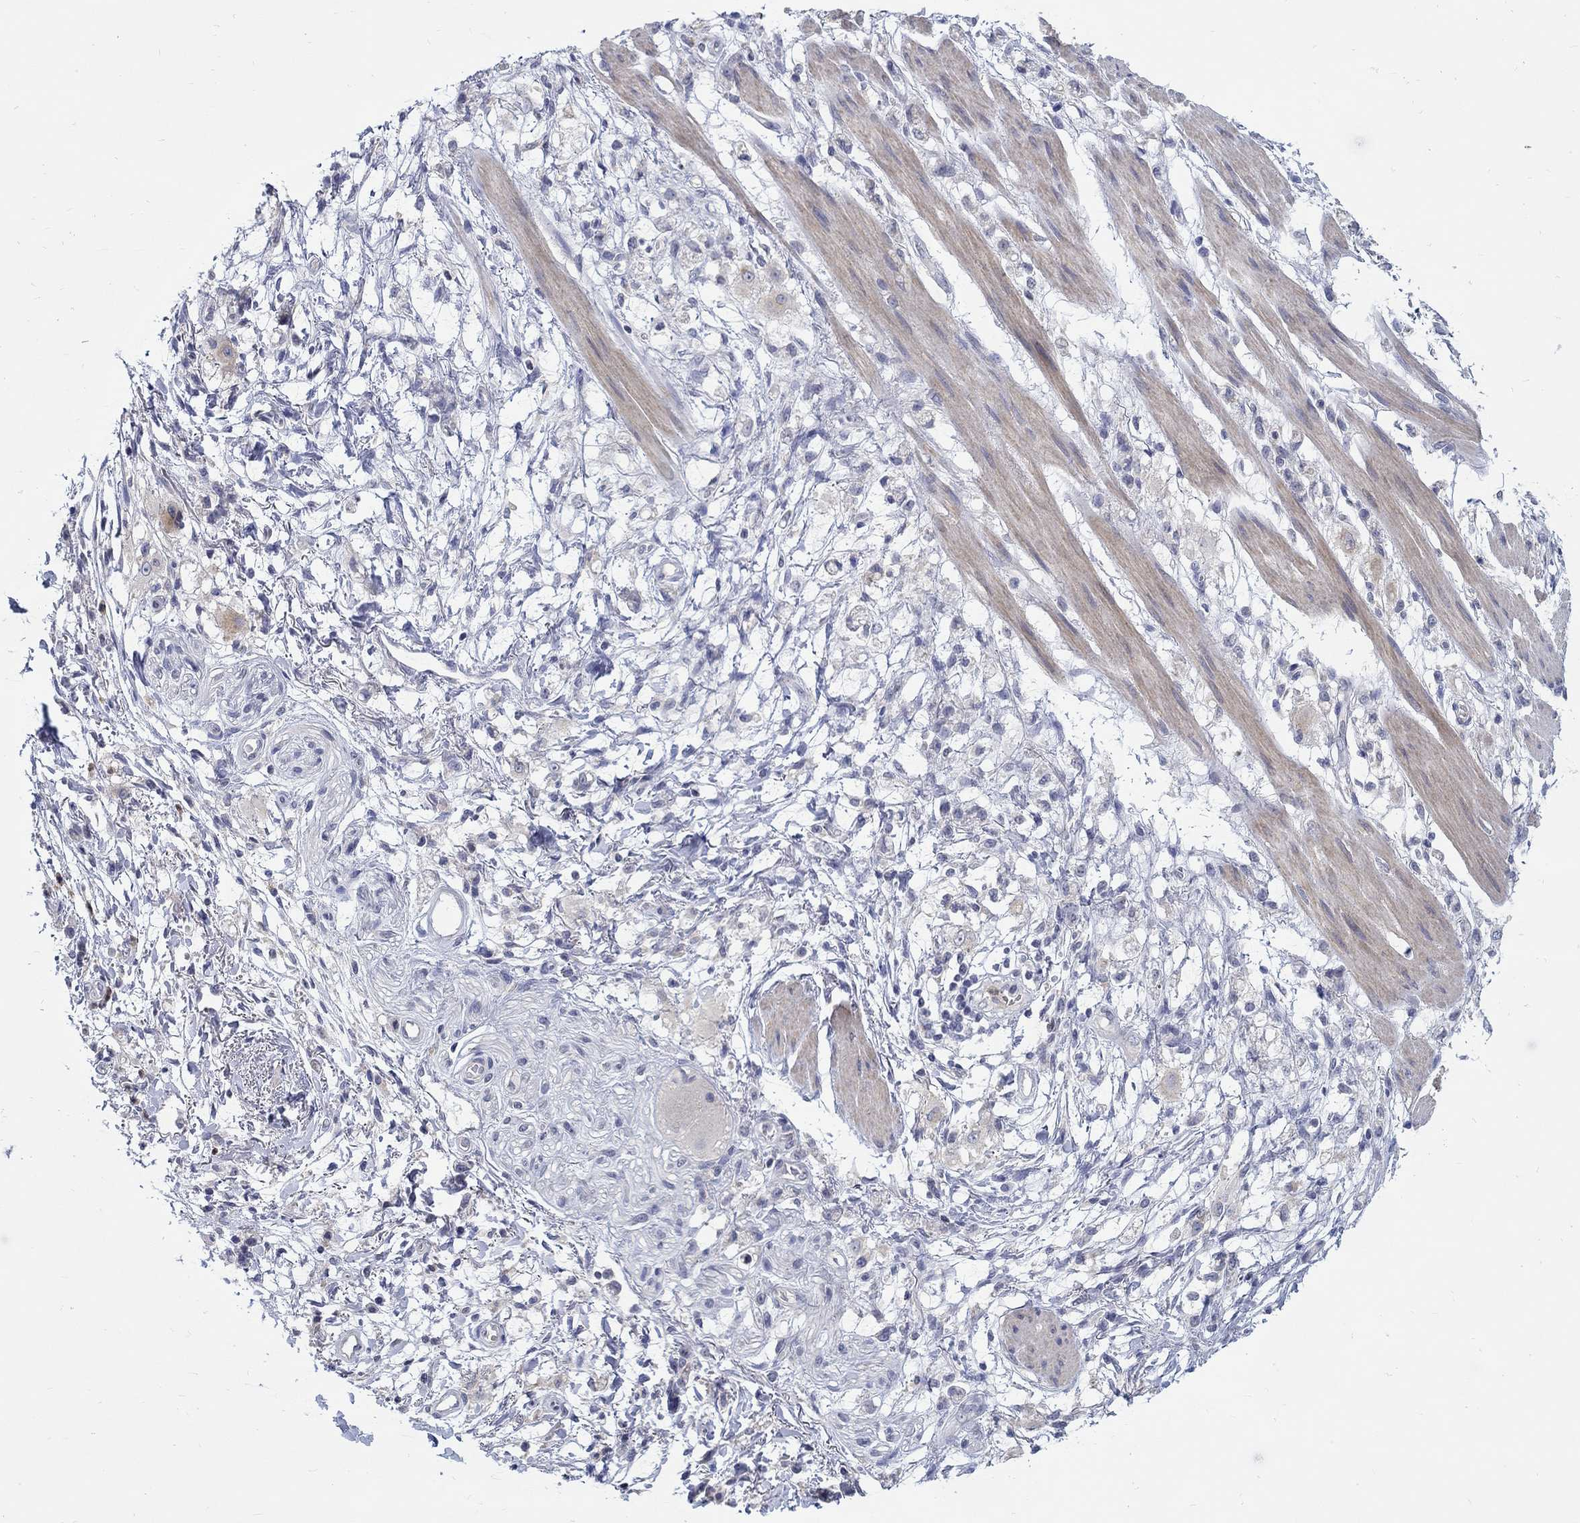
{"staining": {"intensity": "negative", "quantity": "none", "location": "none"}, "tissue": "stomach cancer", "cell_type": "Tumor cells", "image_type": "cancer", "snomed": [{"axis": "morphology", "description": "Adenocarcinoma, NOS"}, {"axis": "topography", "description": "Stomach"}], "caption": "High power microscopy image of an immunohistochemistry micrograph of adenocarcinoma (stomach), revealing no significant expression in tumor cells.", "gene": "ABCA4", "patient": {"sex": "female", "age": 60}}